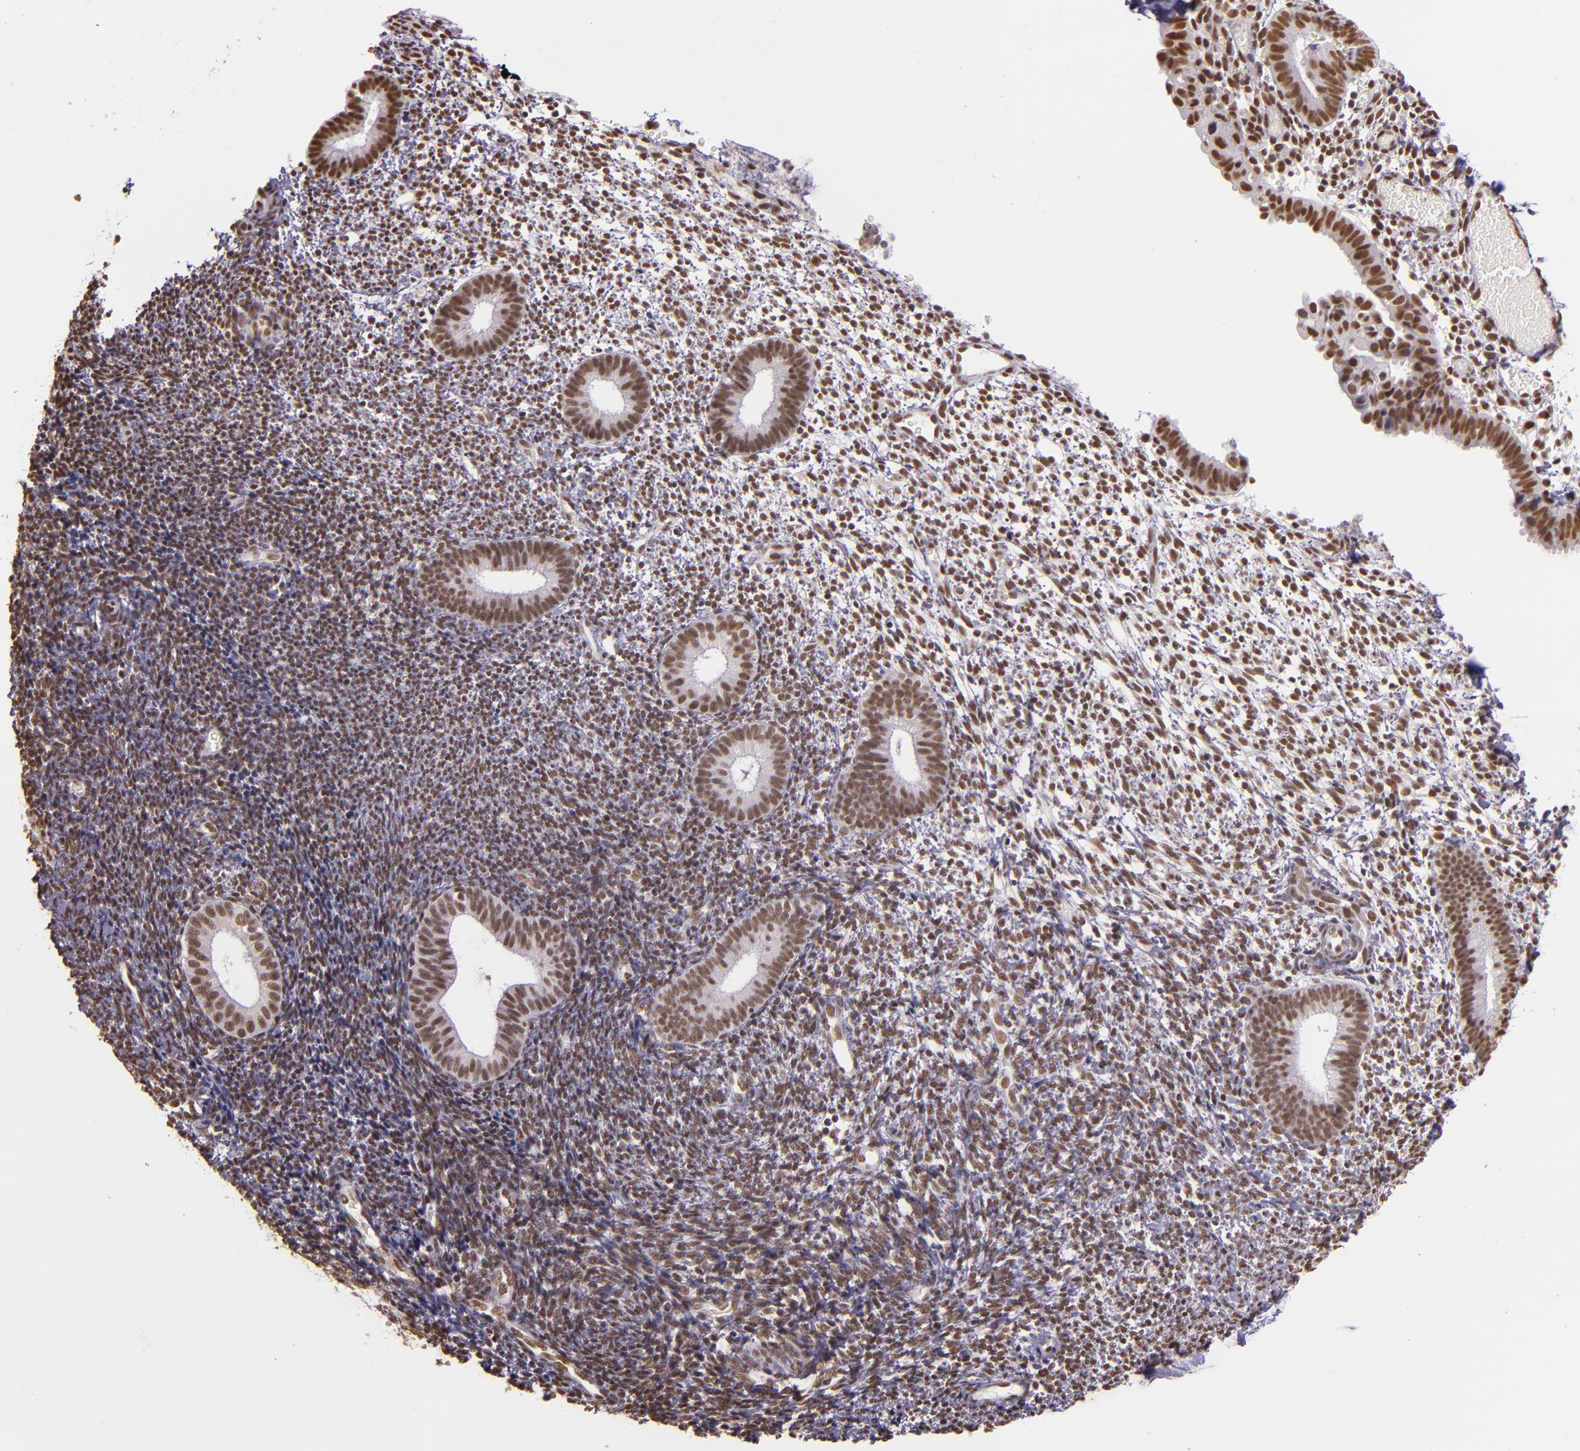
{"staining": {"intensity": "moderate", "quantity": ">75%", "location": "nuclear"}, "tissue": "endometrium", "cell_type": "Cells in endometrial stroma", "image_type": "normal", "snomed": [{"axis": "morphology", "description": "Normal tissue, NOS"}, {"axis": "topography", "description": "Smooth muscle"}, {"axis": "topography", "description": "Endometrium"}], "caption": "High-magnification brightfield microscopy of unremarkable endometrium stained with DAB (brown) and counterstained with hematoxylin (blue). cells in endometrial stroma exhibit moderate nuclear positivity is seen in approximately>75% of cells. (DAB IHC, brown staining for protein, blue staining for nuclei).", "gene": "USF1", "patient": {"sex": "female", "age": 57}}